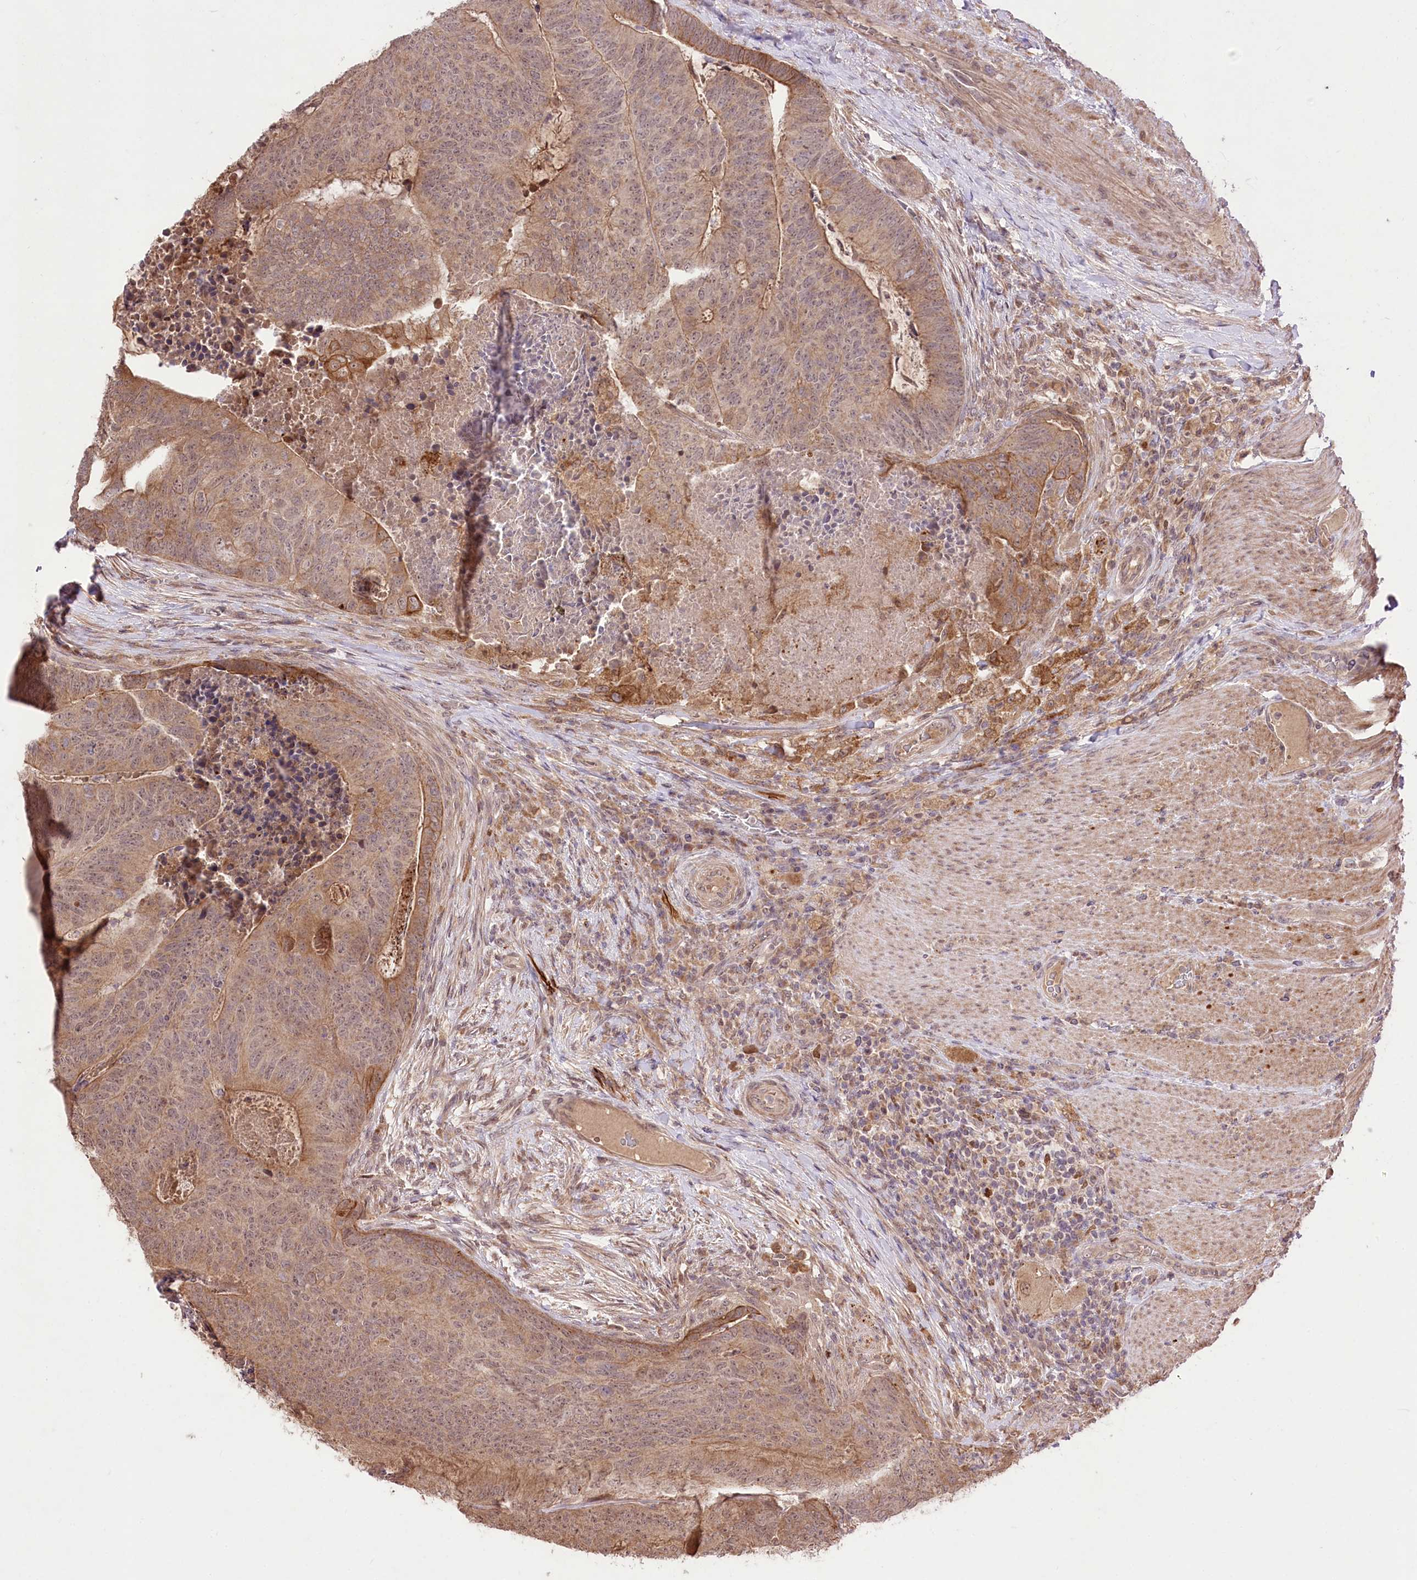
{"staining": {"intensity": "strong", "quantity": "25%-75%", "location": "cytoplasmic/membranous"}, "tissue": "colorectal cancer", "cell_type": "Tumor cells", "image_type": "cancer", "snomed": [{"axis": "morphology", "description": "Adenocarcinoma, NOS"}, {"axis": "topography", "description": "Colon"}], "caption": "Tumor cells reveal strong cytoplasmic/membranous expression in approximately 25%-75% of cells in adenocarcinoma (colorectal). (DAB (3,3'-diaminobenzidine) = brown stain, brightfield microscopy at high magnification).", "gene": "HELT", "patient": {"sex": "female", "age": 67}}